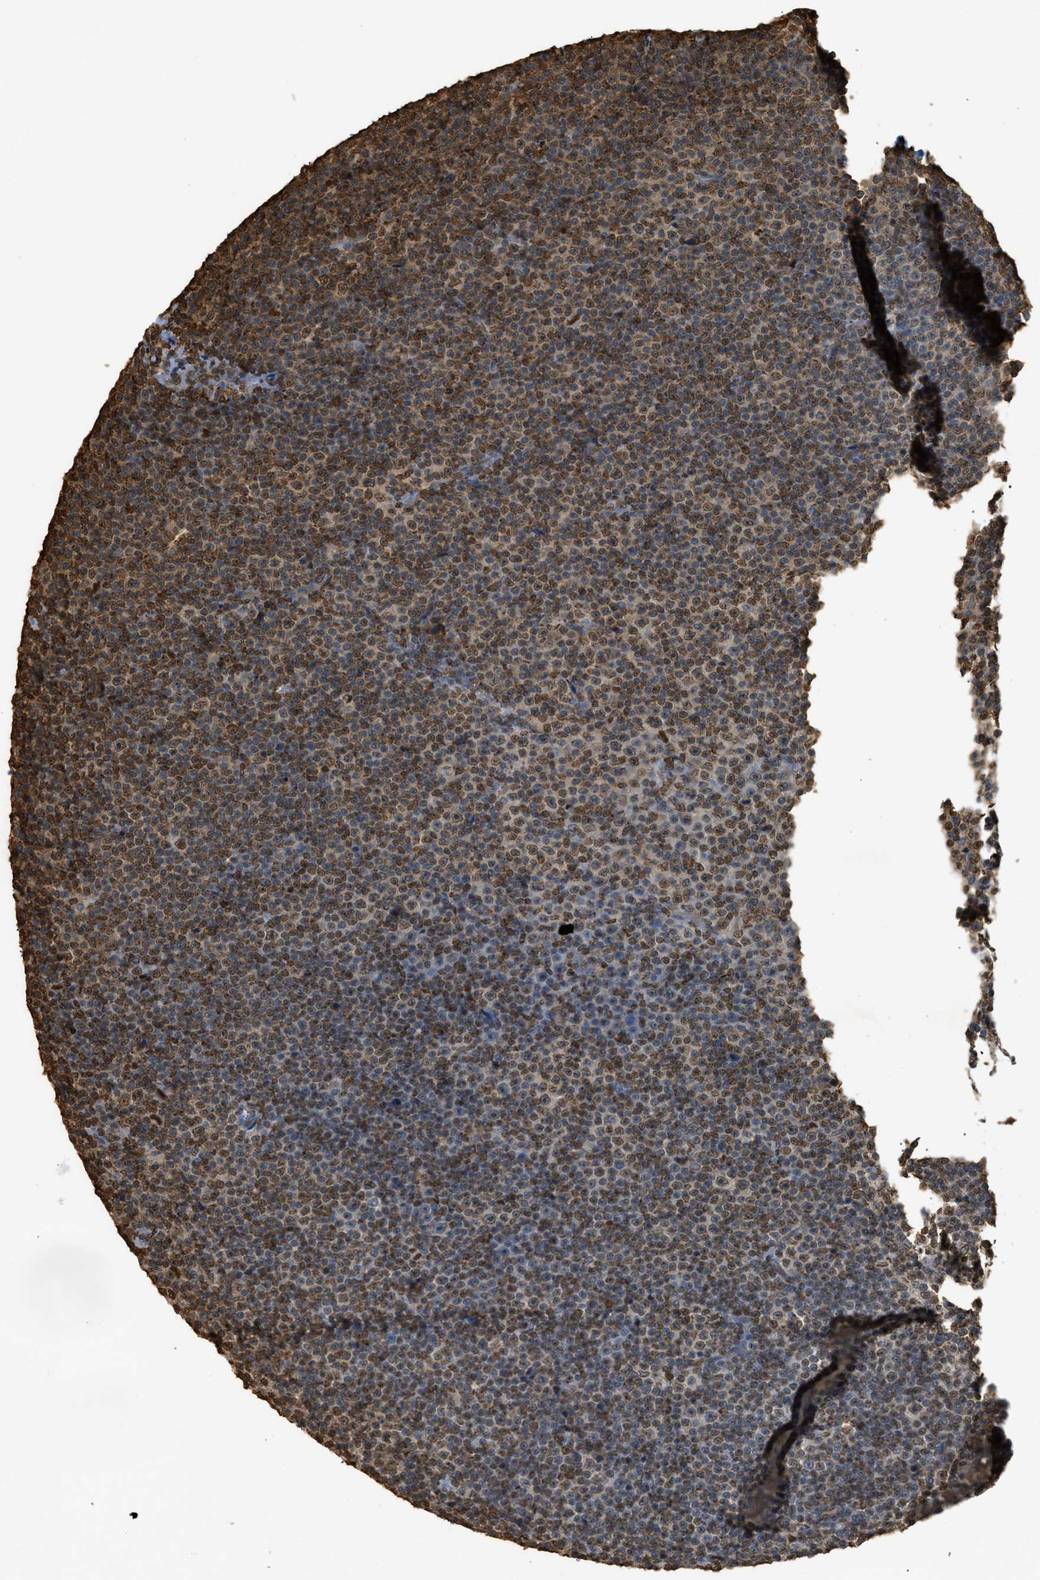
{"staining": {"intensity": "moderate", "quantity": ">75%", "location": "nuclear"}, "tissue": "lymphoma", "cell_type": "Tumor cells", "image_type": "cancer", "snomed": [{"axis": "morphology", "description": "Malignant lymphoma, non-Hodgkin's type, Low grade"}, {"axis": "topography", "description": "Lymph node"}], "caption": "Protein expression analysis of human low-grade malignant lymphoma, non-Hodgkin's type reveals moderate nuclear expression in approximately >75% of tumor cells. The staining was performed using DAB to visualize the protein expression in brown, while the nuclei were stained in blue with hematoxylin (Magnification: 20x).", "gene": "NR5A2", "patient": {"sex": "female", "age": 67}}